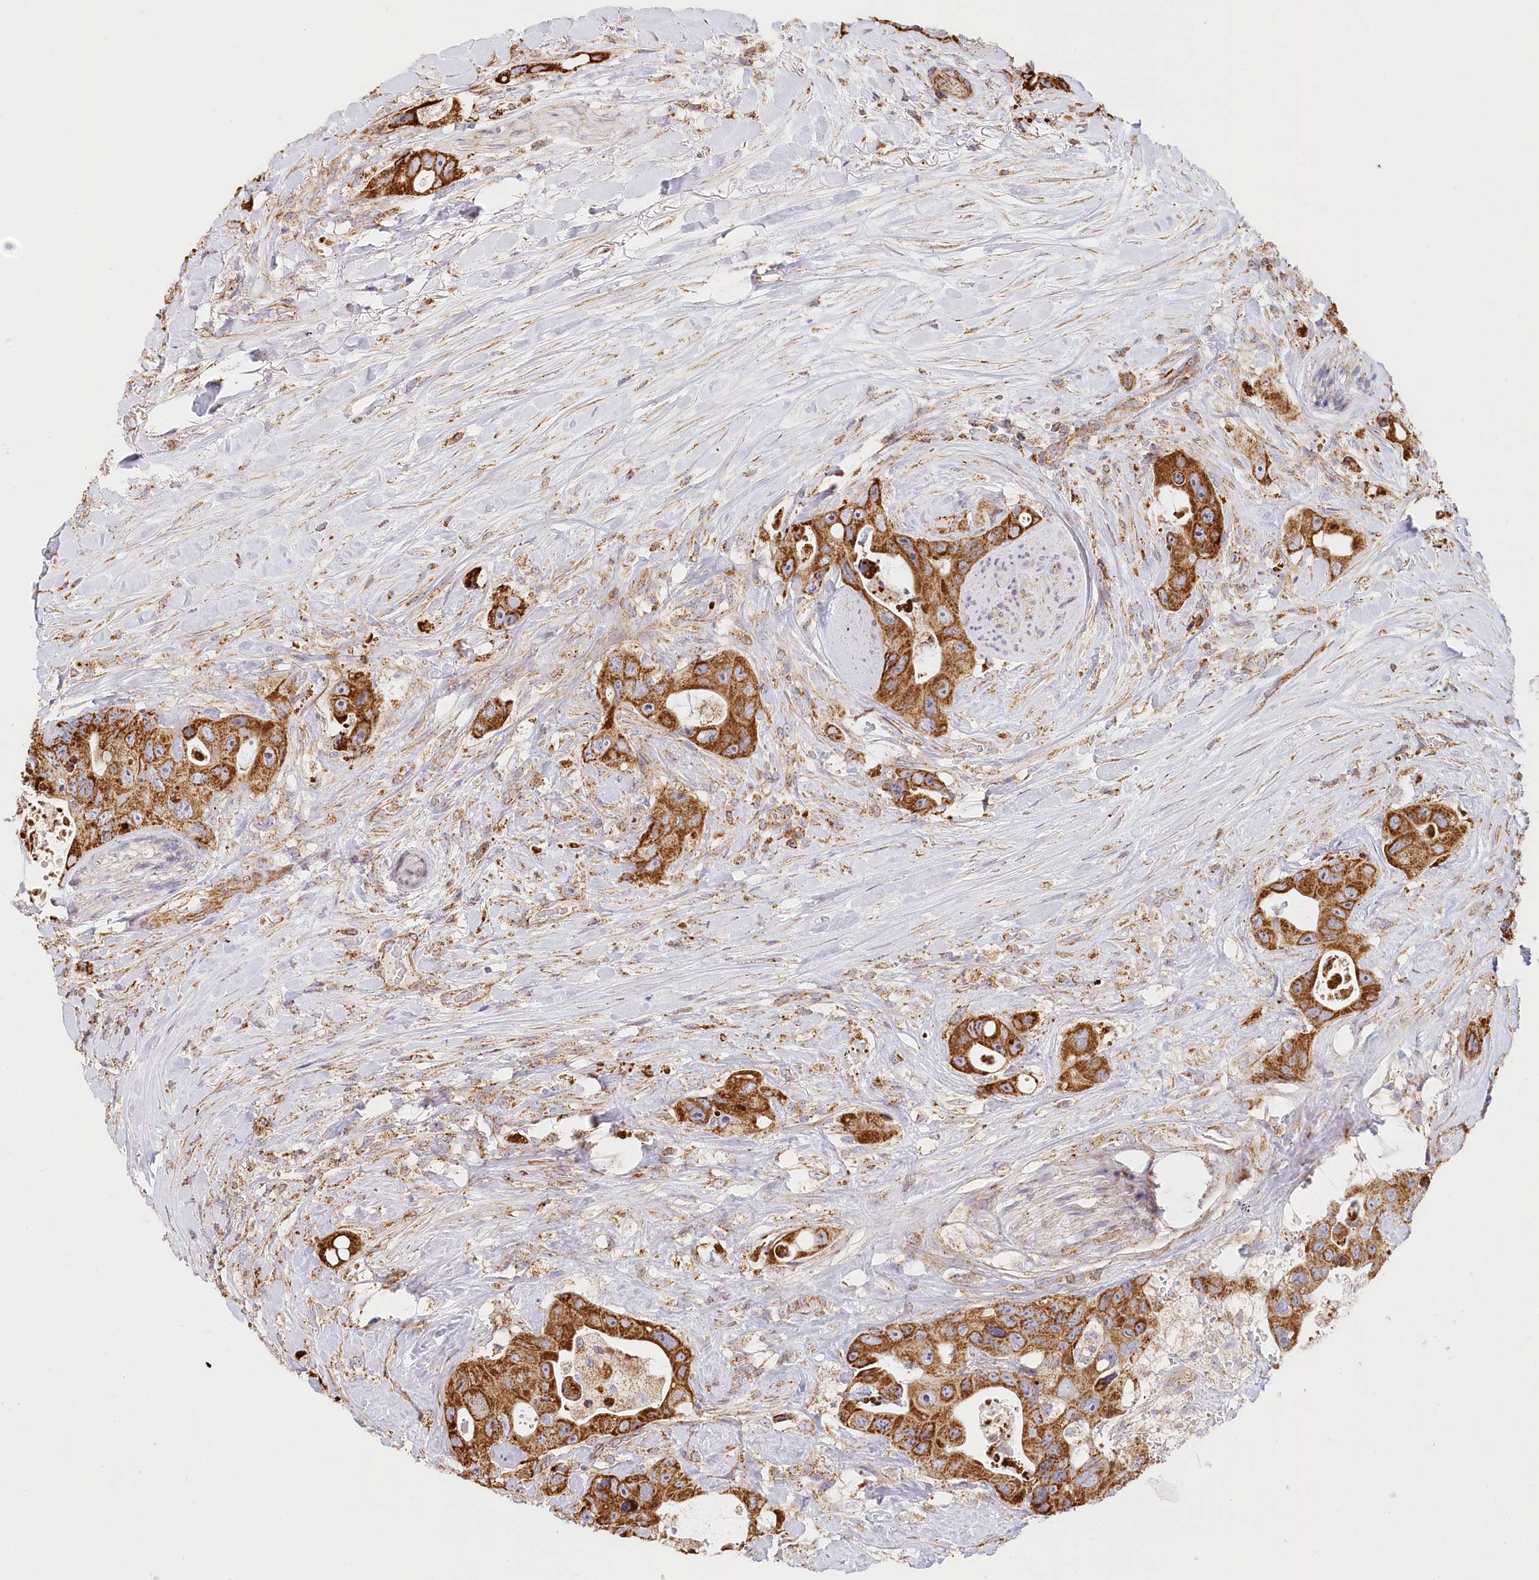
{"staining": {"intensity": "strong", "quantity": ">75%", "location": "cytoplasmic/membranous"}, "tissue": "colorectal cancer", "cell_type": "Tumor cells", "image_type": "cancer", "snomed": [{"axis": "morphology", "description": "Adenocarcinoma, NOS"}, {"axis": "topography", "description": "Colon"}], "caption": "Protein expression analysis of colorectal cancer (adenocarcinoma) demonstrates strong cytoplasmic/membranous staining in about >75% of tumor cells. The staining was performed using DAB (3,3'-diaminobenzidine), with brown indicating positive protein expression. Nuclei are stained blue with hematoxylin.", "gene": "UMPS", "patient": {"sex": "female", "age": 46}}